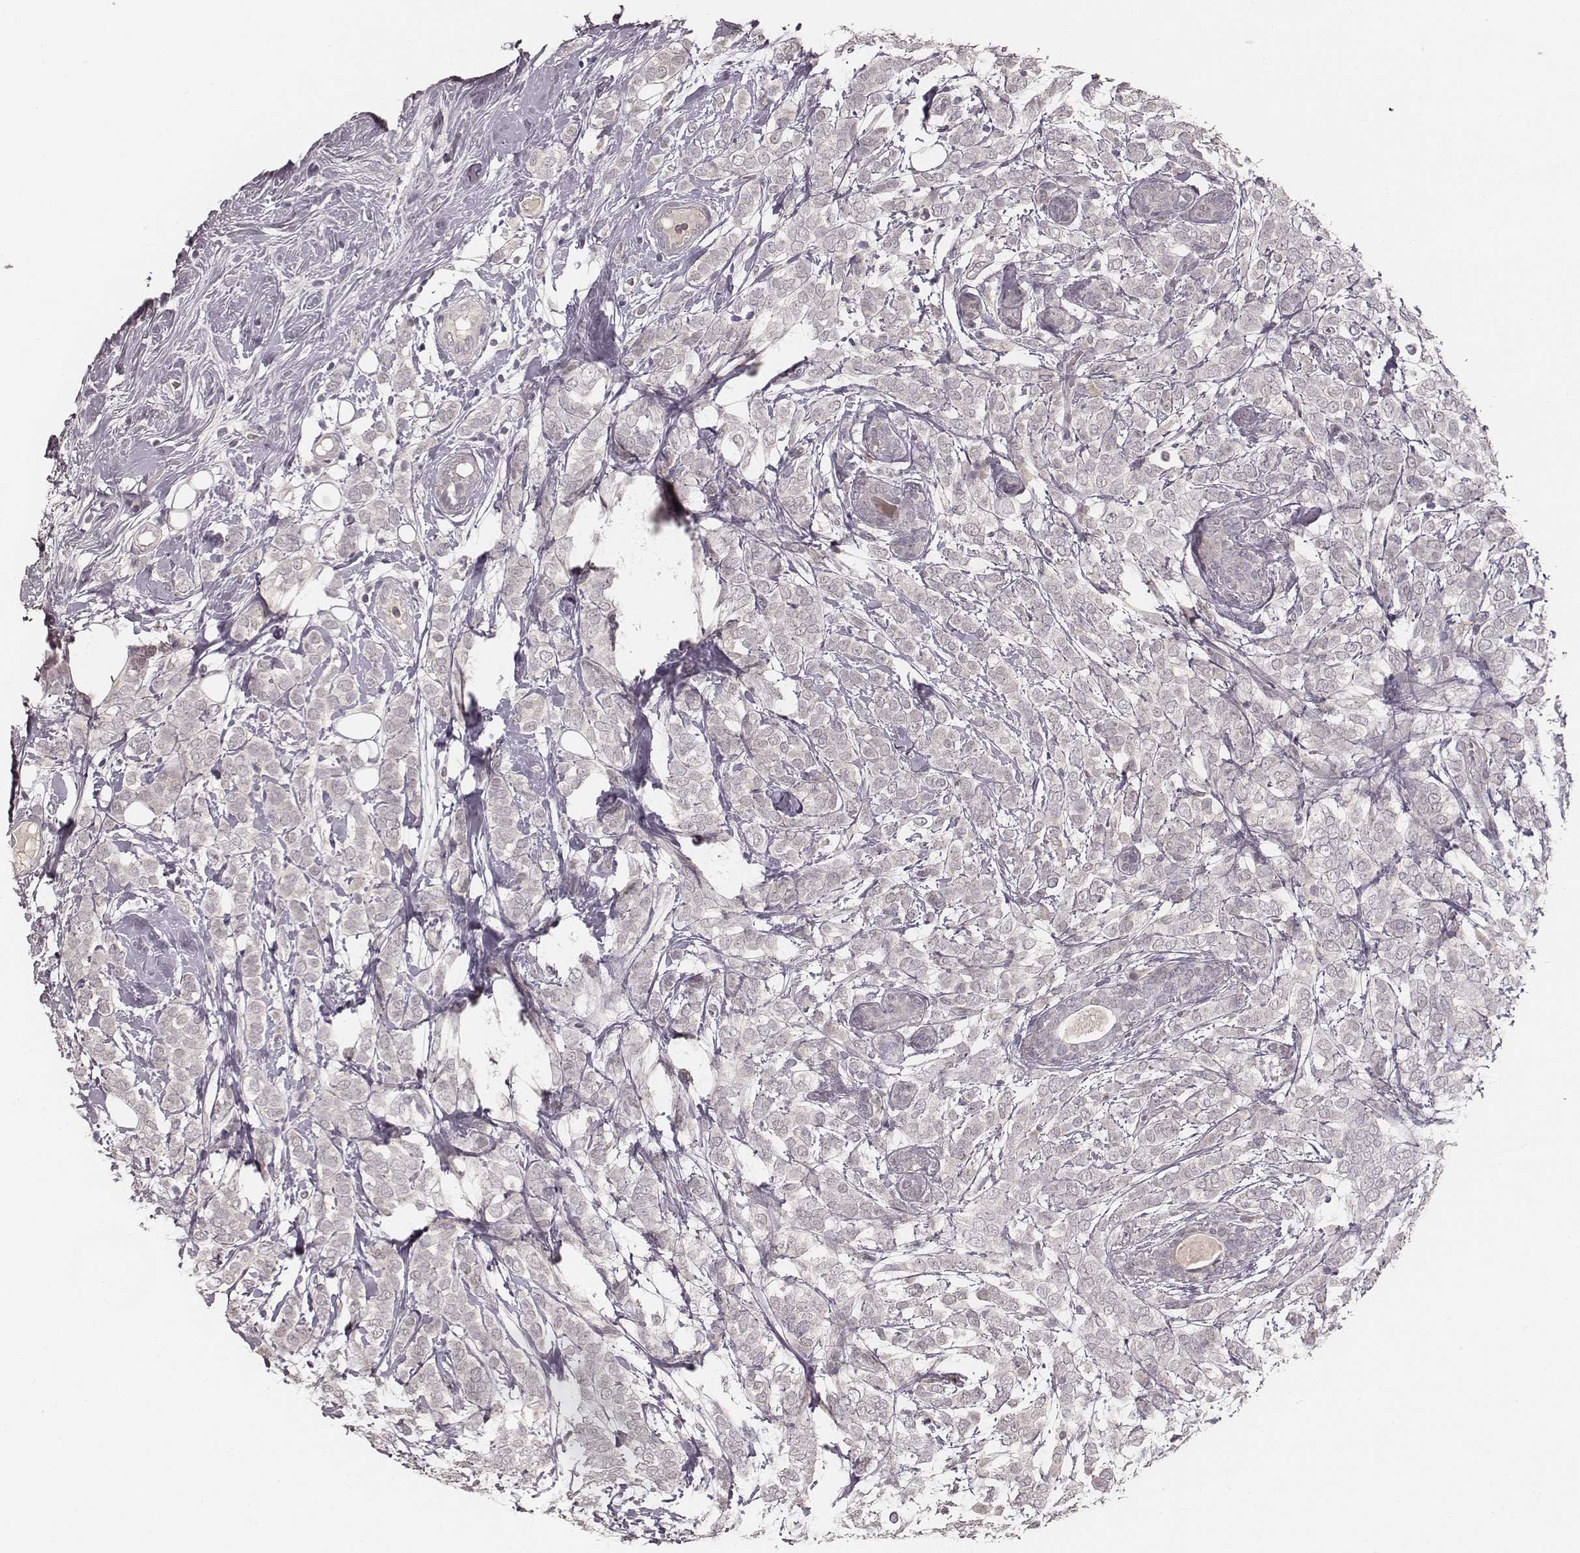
{"staining": {"intensity": "negative", "quantity": "none", "location": "none"}, "tissue": "breast cancer", "cell_type": "Tumor cells", "image_type": "cancer", "snomed": [{"axis": "morphology", "description": "Lobular carcinoma"}, {"axis": "topography", "description": "Breast"}], "caption": "Immunohistochemical staining of breast cancer shows no significant positivity in tumor cells.", "gene": "LY6K", "patient": {"sex": "female", "age": 49}}